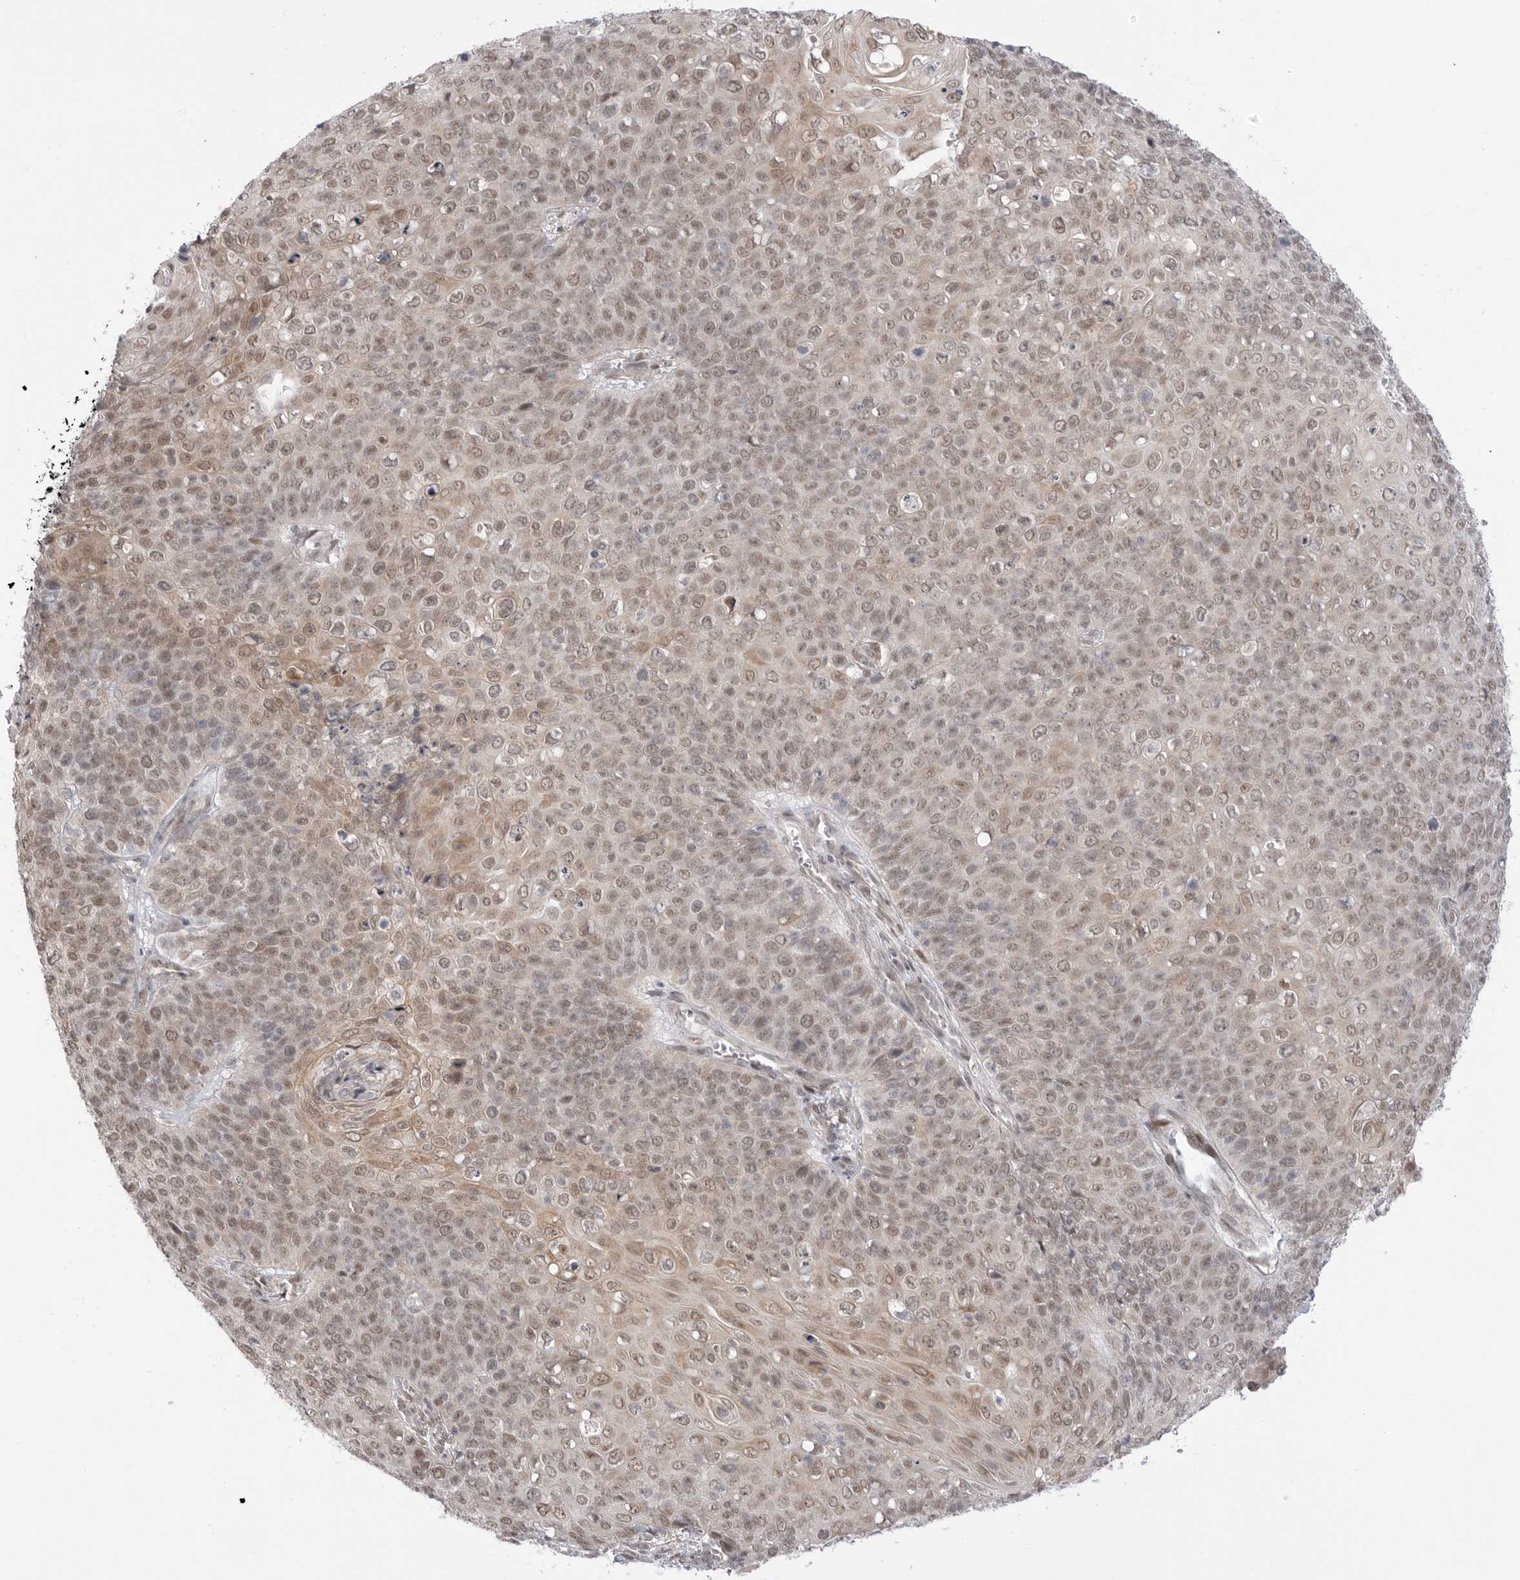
{"staining": {"intensity": "weak", "quantity": ">75%", "location": "cytoplasmic/membranous,nuclear"}, "tissue": "cervical cancer", "cell_type": "Tumor cells", "image_type": "cancer", "snomed": [{"axis": "morphology", "description": "Squamous cell carcinoma, NOS"}, {"axis": "topography", "description": "Cervix"}], "caption": "IHC of human cervical cancer (squamous cell carcinoma) displays low levels of weak cytoplasmic/membranous and nuclear staining in about >75% of tumor cells.", "gene": "GGT6", "patient": {"sex": "female", "age": 39}}